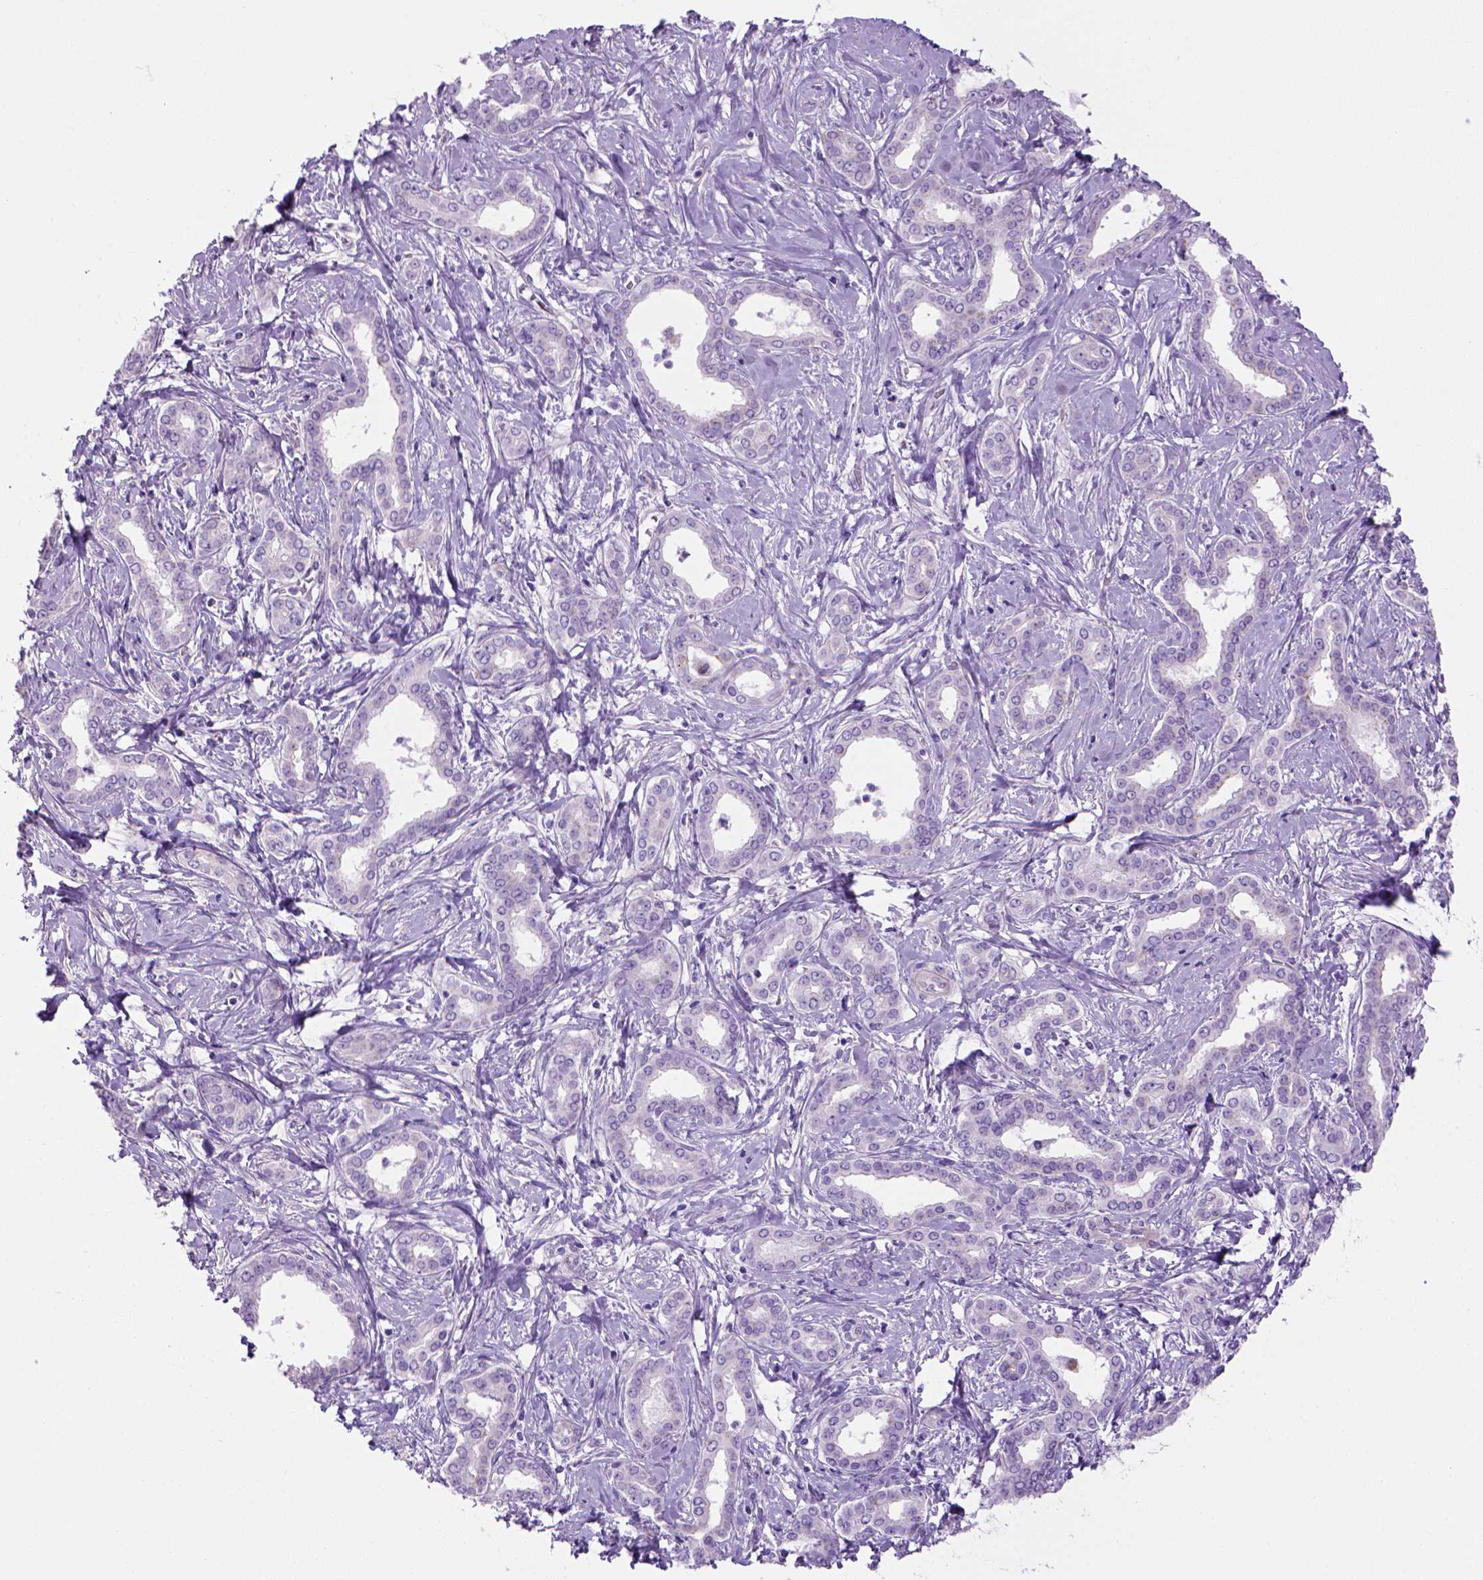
{"staining": {"intensity": "negative", "quantity": "none", "location": "none"}, "tissue": "liver cancer", "cell_type": "Tumor cells", "image_type": "cancer", "snomed": [{"axis": "morphology", "description": "Cholangiocarcinoma"}, {"axis": "topography", "description": "Liver"}], "caption": "The micrograph shows no staining of tumor cells in cholangiocarcinoma (liver).", "gene": "ARHGEF33", "patient": {"sex": "female", "age": 47}}